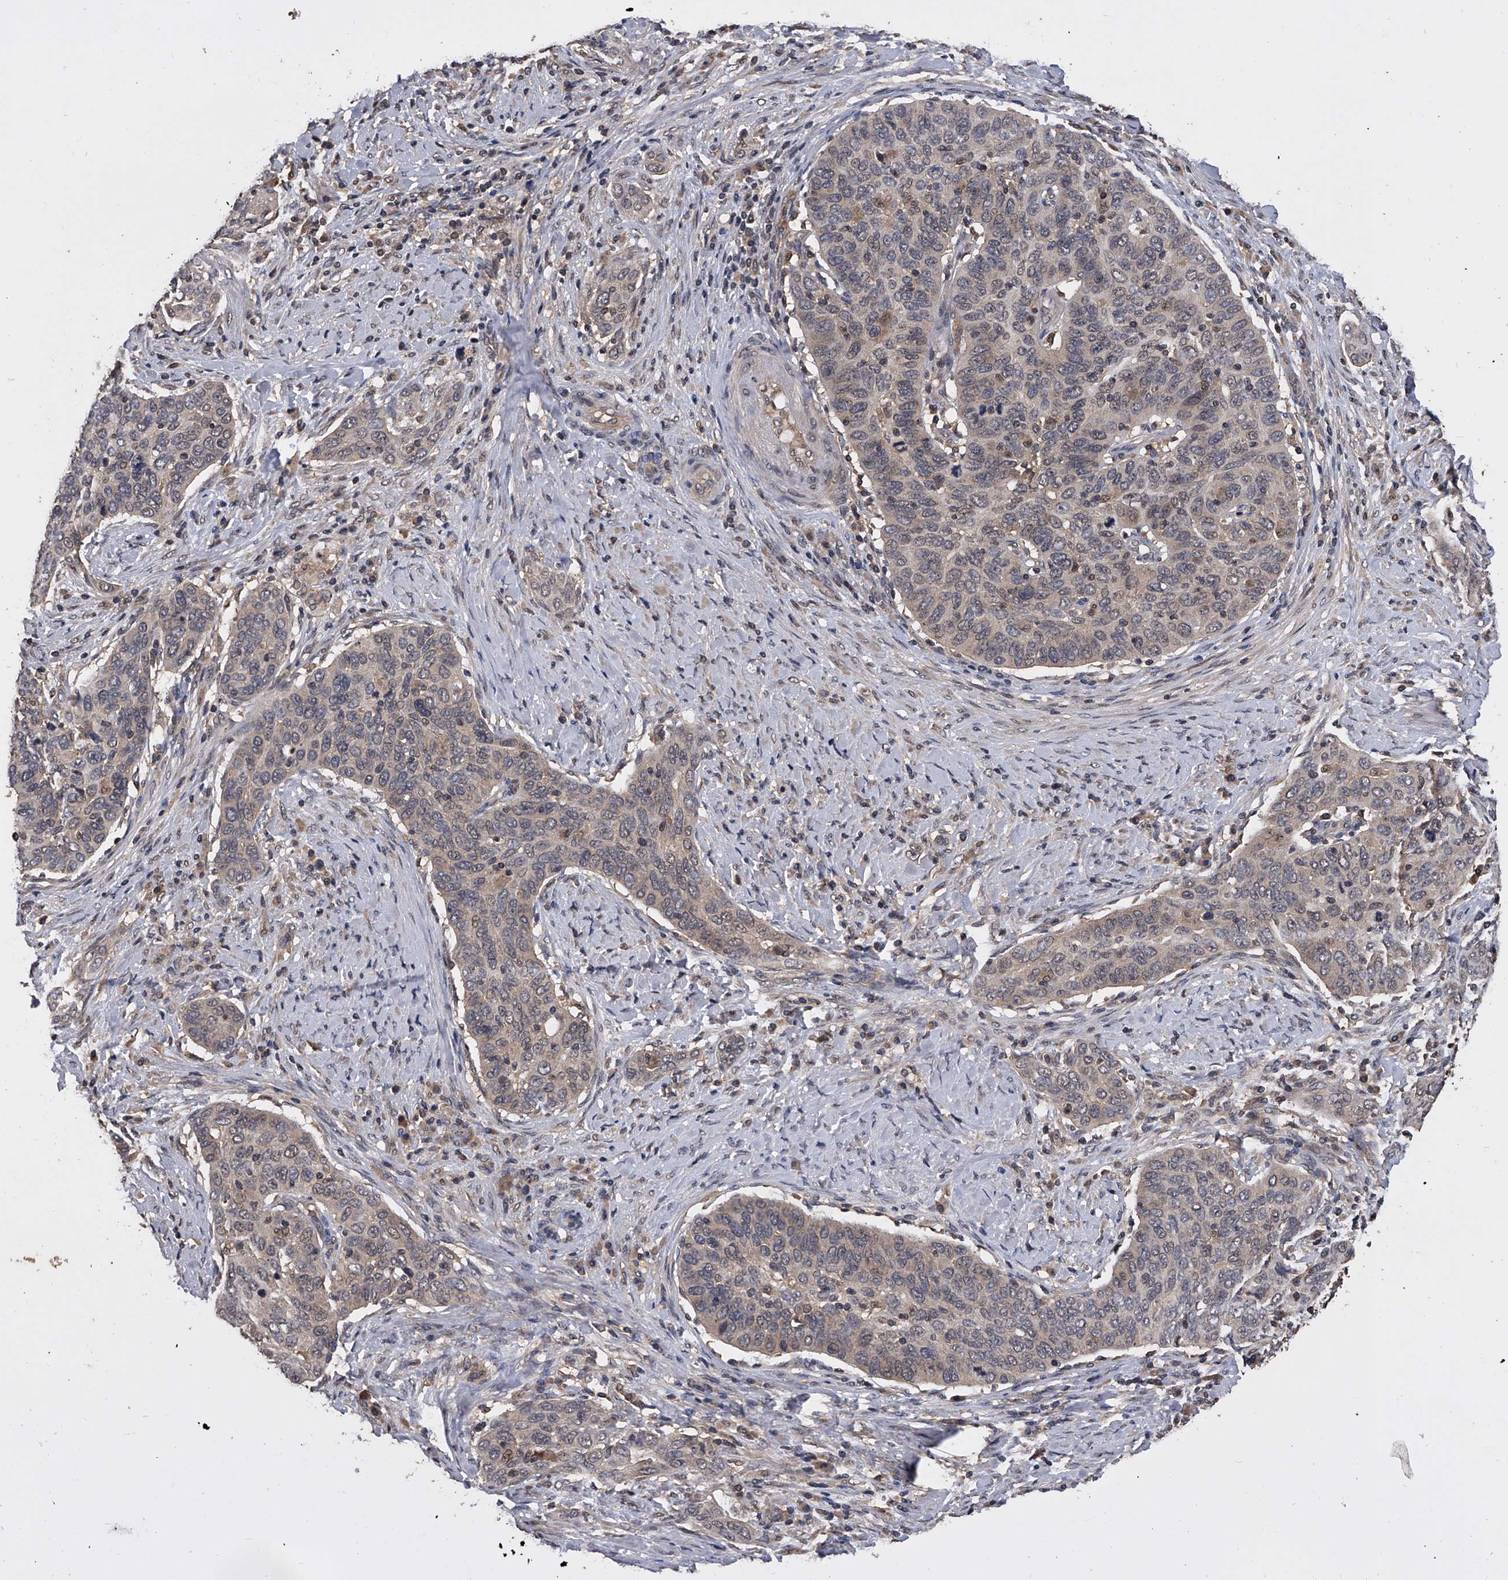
{"staining": {"intensity": "weak", "quantity": "<25%", "location": "cytoplasmic/membranous"}, "tissue": "cervical cancer", "cell_type": "Tumor cells", "image_type": "cancer", "snomed": [{"axis": "morphology", "description": "Squamous cell carcinoma, NOS"}, {"axis": "topography", "description": "Cervix"}], "caption": "Human cervical cancer stained for a protein using immunohistochemistry shows no expression in tumor cells.", "gene": "EFCAB7", "patient": {"sex": "female", "age": 60}}